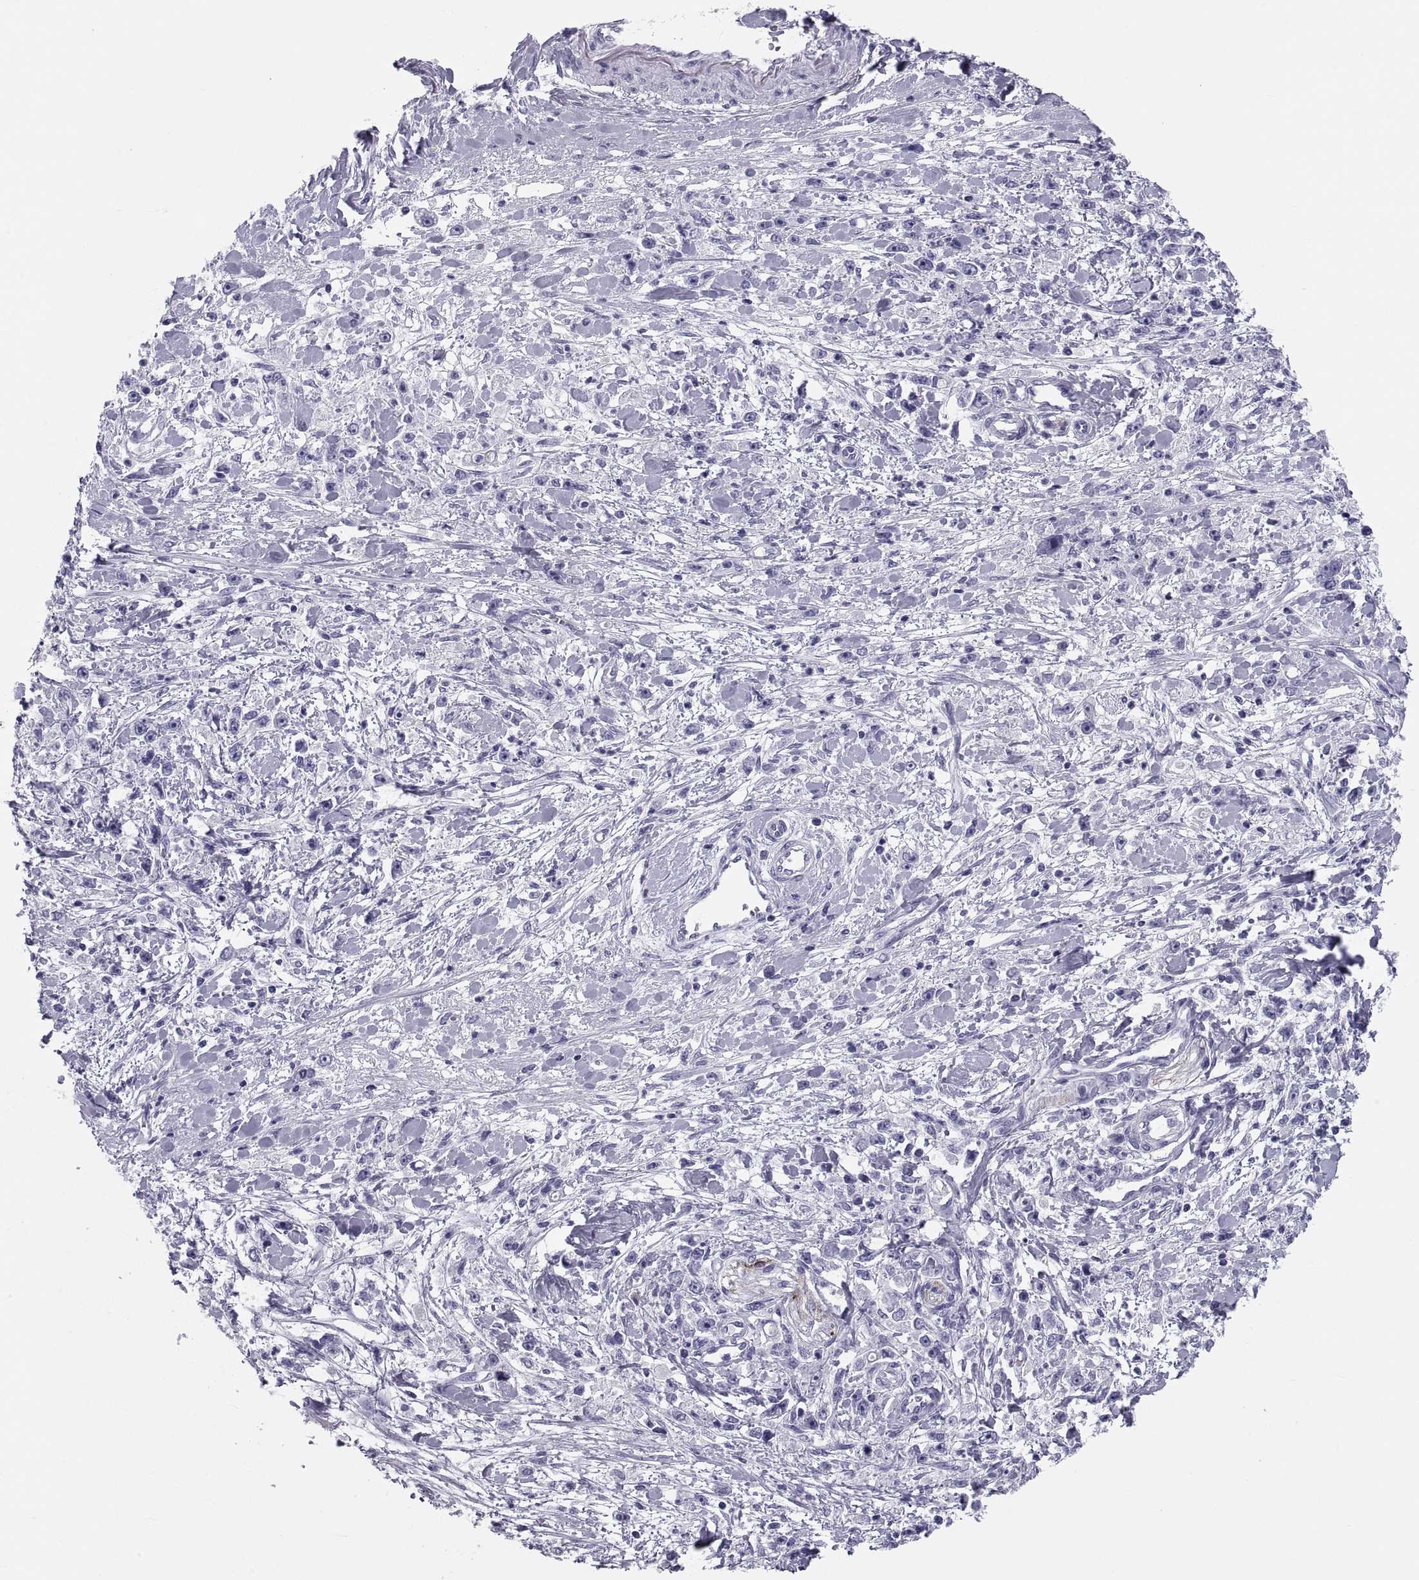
{"staining": {"intensity": "negative", "quantity": "none", "location": "none"}, "tissue": "stomach cancer", "cell_type": "Tumor cells", "image_type": "cancer", "snomed": [{"axis": "morphology", "description": "Adenocarcinoma, NOS"}, {"axis": "topography", "description": "Stomach"}], "caption": "Immunohistochemical staining of adenocarcinoma (stomach) shows no significant positivity in tumor cells.", "gene": "DEFB129", "patient": {"sex": "female", "age": 59}}